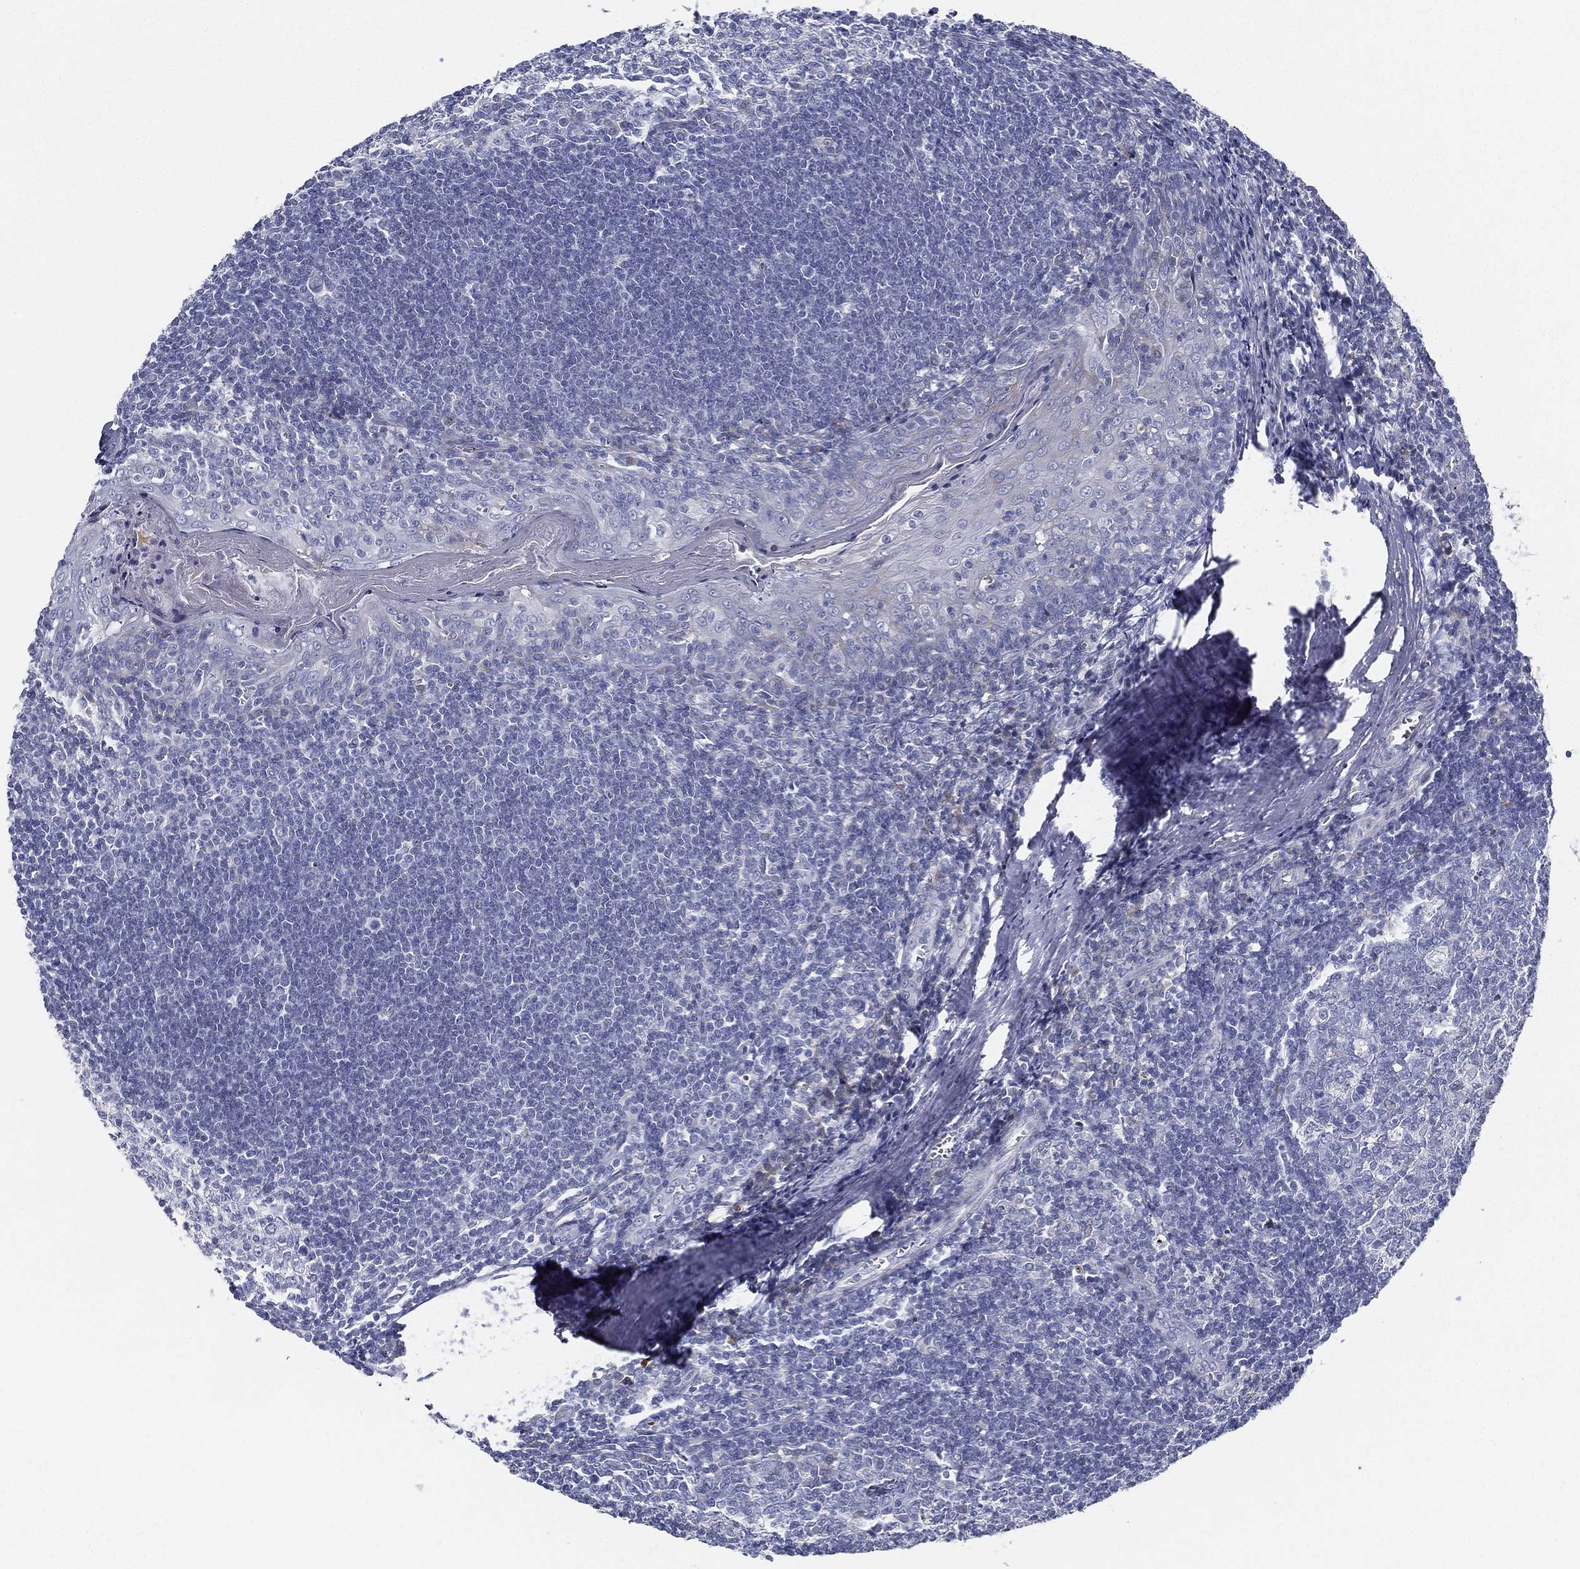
{"staining": {"intensity": "negative", "quantity": "none", "location": "none"}, "tissue": "tonsil", "cell_type": "Germinal center cells", "image_type": "normal", "snomed": [{"axis": "morphology", "description": "Normal tissue, NOS"}, {"axis": "topography", "description": "Tonsil"}], "caption": "A histopathology image of tonsil stained for a protein displays no brown staining in germinal center cells. (DAB (3,3'-diaminobenzidine) immunohistochemistry, high magnification).", "gene": "SPPL2C", "patient": {"sex": "male", "age": 33}}